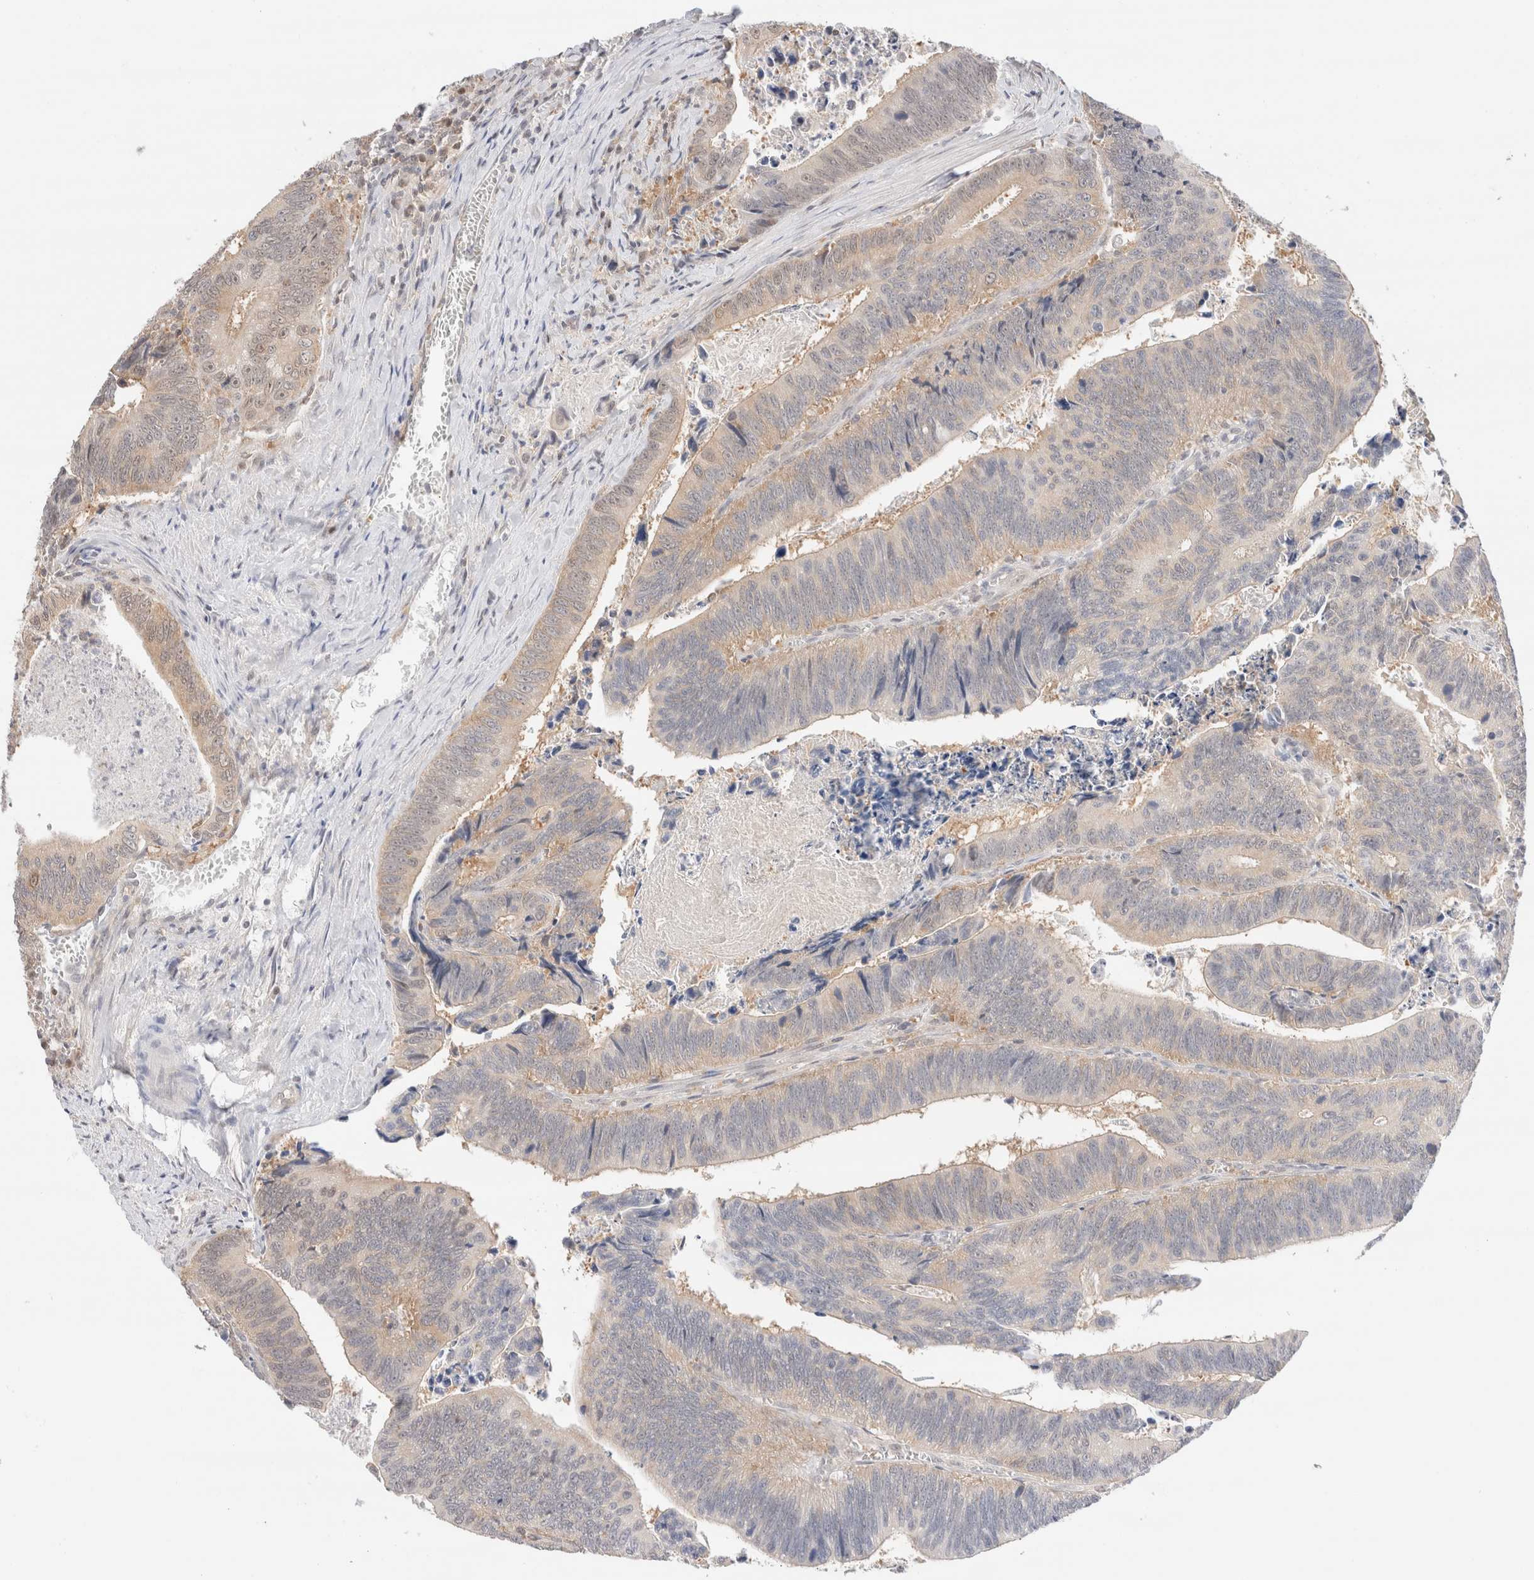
{"staining": {"intensity": "weak", "quantity": "25%-75%", "location": "cytoplasmic/membranous"}, "tissue": "colorectal cancer", "cell_type": "Tumor cells", "image_type": "cancer", "snomed": [{"axis": "morphology", "description": "Inflammation, NOS"}, {"axis": "morphology", "description": "Adenocarcinoma, NOS"}, {"axis": "topography", "description": "Colon"}], "caption": "Protein expression analysis of human colorectal cancer reveals weak cytoplasmic/membranous expression in approximately 25%-75% of tumor cells.", "gene": "C17orf97", "patient": {"sex": "male", "age": 72}}